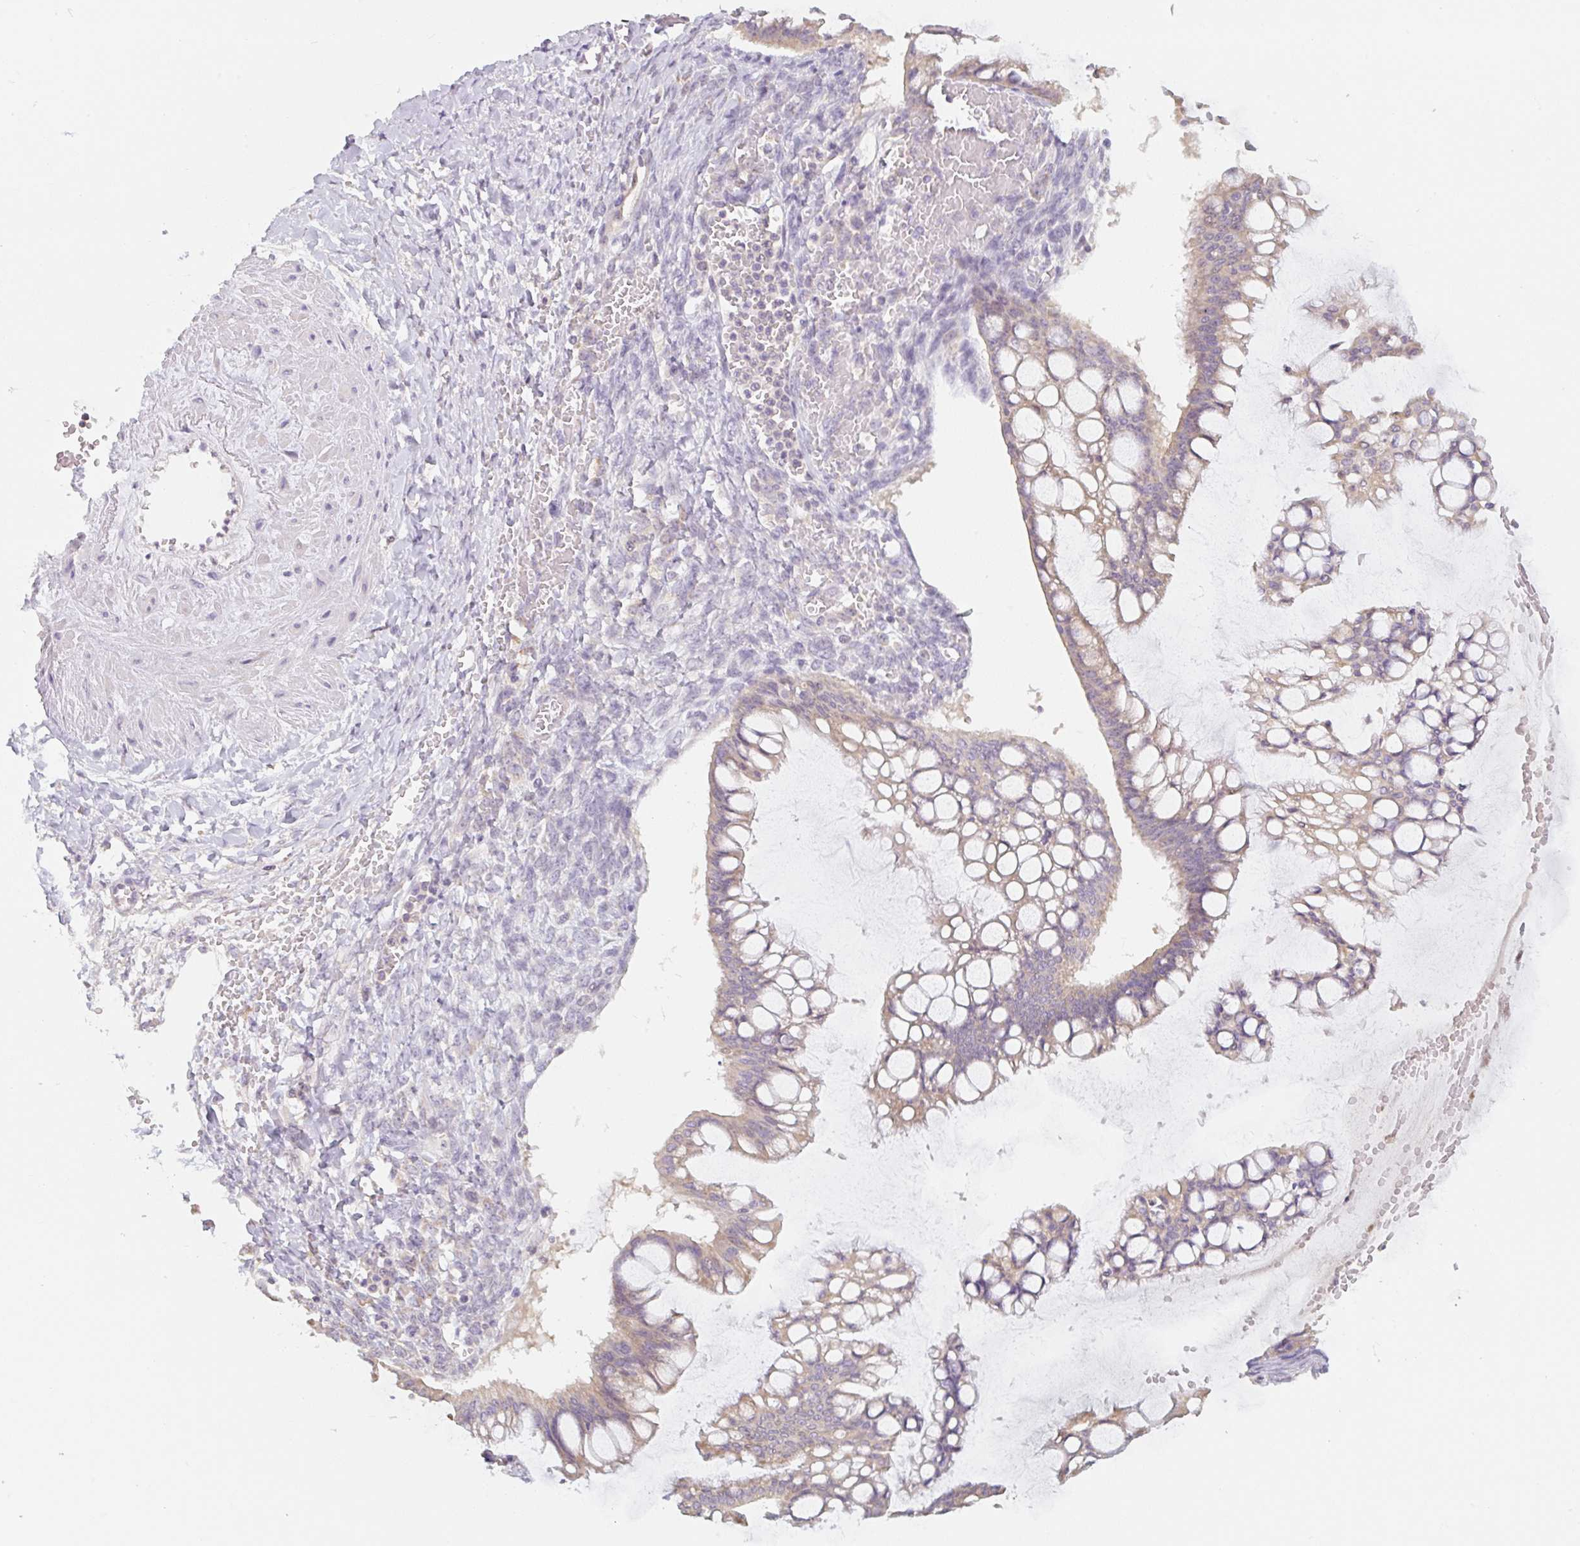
{"staining": {"intensity": "weak", "quantity": ">75%", "location": "cytoplasmic/membranous"}, "tissue": "ovarian cancer", "cell_type": "Tumor cells", "image_type": "cancer", "snomed": [{"axis": "morphology", "description": "Cystadenocarcinoma, mucinous, NOS"}, {"axis": "topography", "description": "Ovary"}], "caption": "IHC photomicrograph of neoplastic tissue: ovarian cancer (mucinous cystadenocarcinoma) stained using IHC reveals low levels of weak protein expression localized specifically in the cytoplasmic/membranous of tumor cells, appearing as a cytoplasmic/membranous brown color.", "gene": "MIA2", "patient": {"sex": "female", "age": 73}}